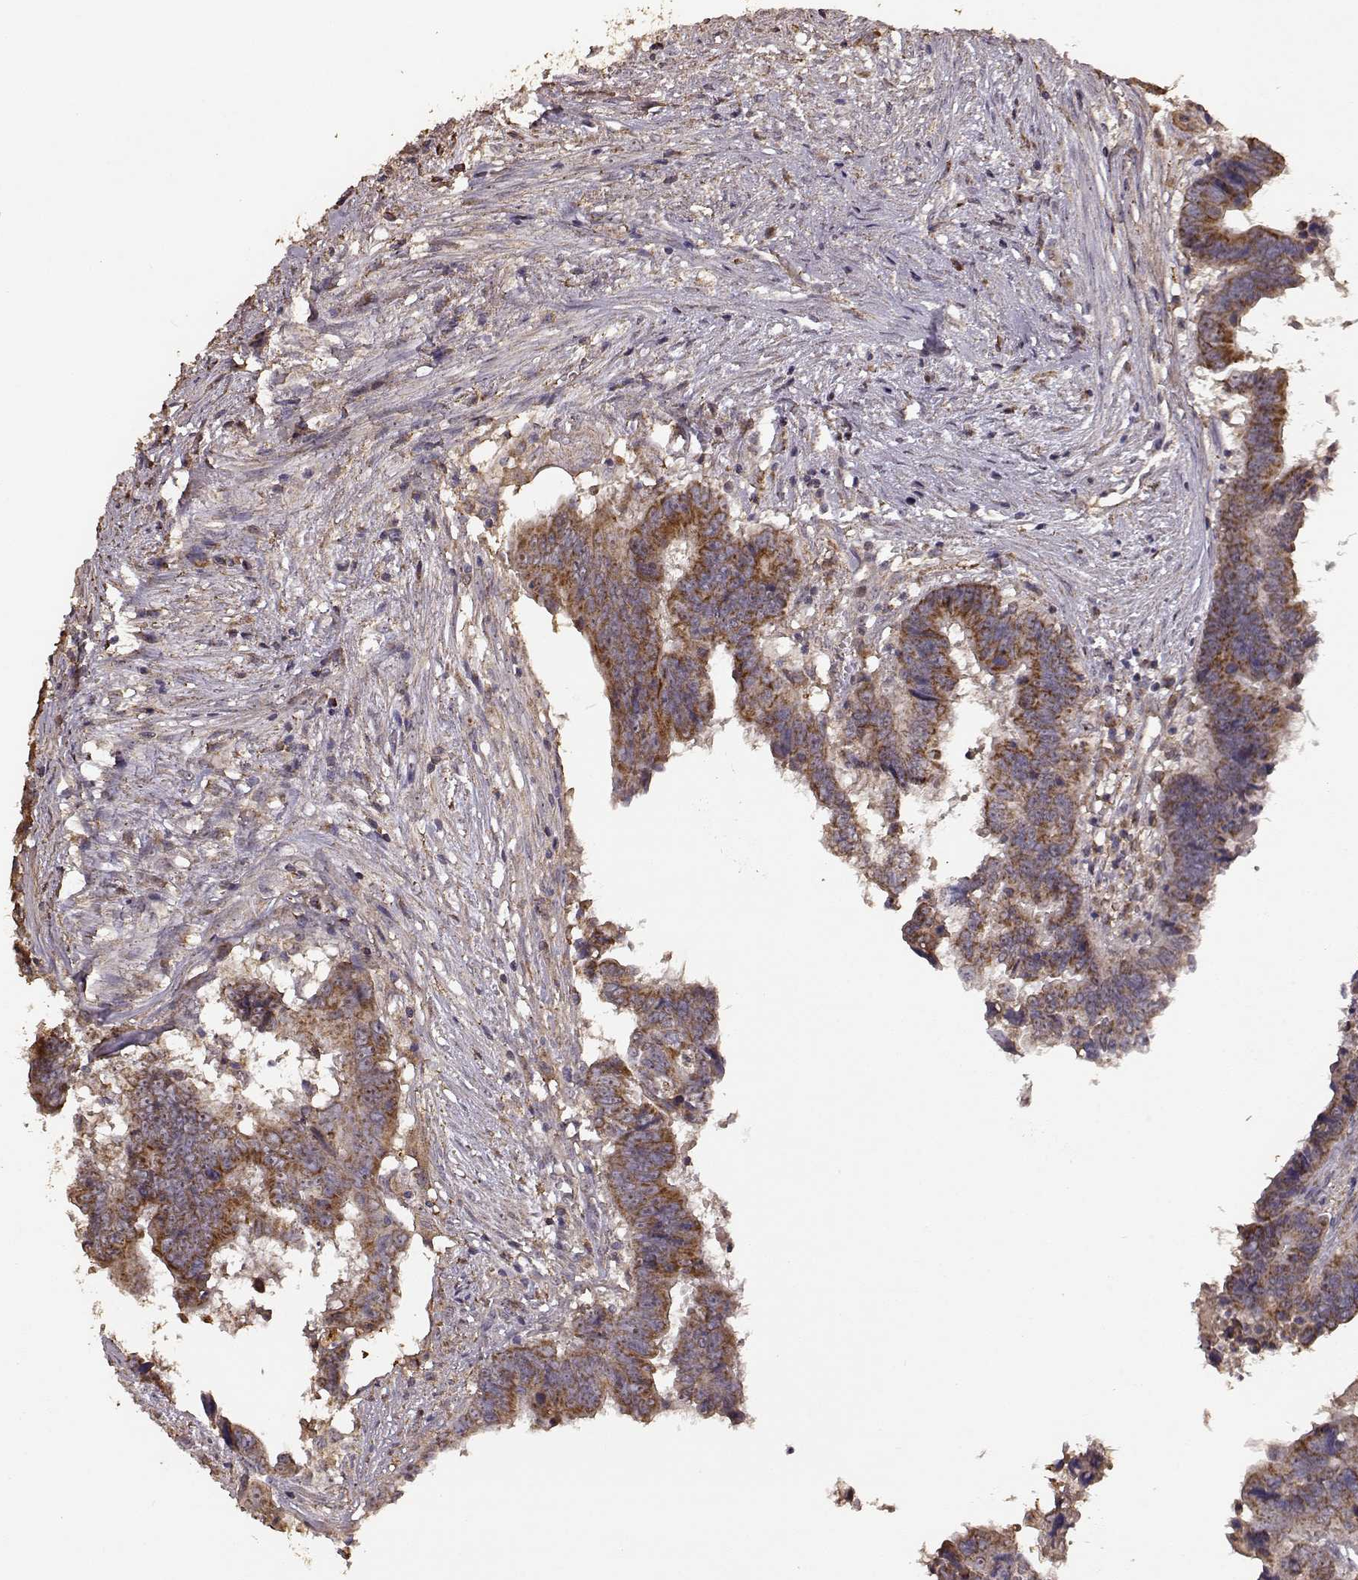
{"staining": {"intensity": "strong", "quantity": ">75%", "location": "cytoplasmic/membranous"}, "tissue": "colorectal cancer", "cell_type": "Tumor cells", "image_type": "cancer", "snomed": [{"axis": "morphology", "description": "Adenocarcinoma, NOS"}, {"axis": "topography", "description": "Colon"}], "caption": "Immunohistochemistry (IHC) (DAB) staining of human adenocarcinoma (colorectal) exhibits strong cytoplasmic/membranous protein expression in approximately >75% of tumor cells. The staining is performed using DAB brown chromogen to label protein expression. The nuclei are counter-stained blue using hematoxylin.", "gene": "PTGES2", "patient": {"sex": "female", "age": 82}}